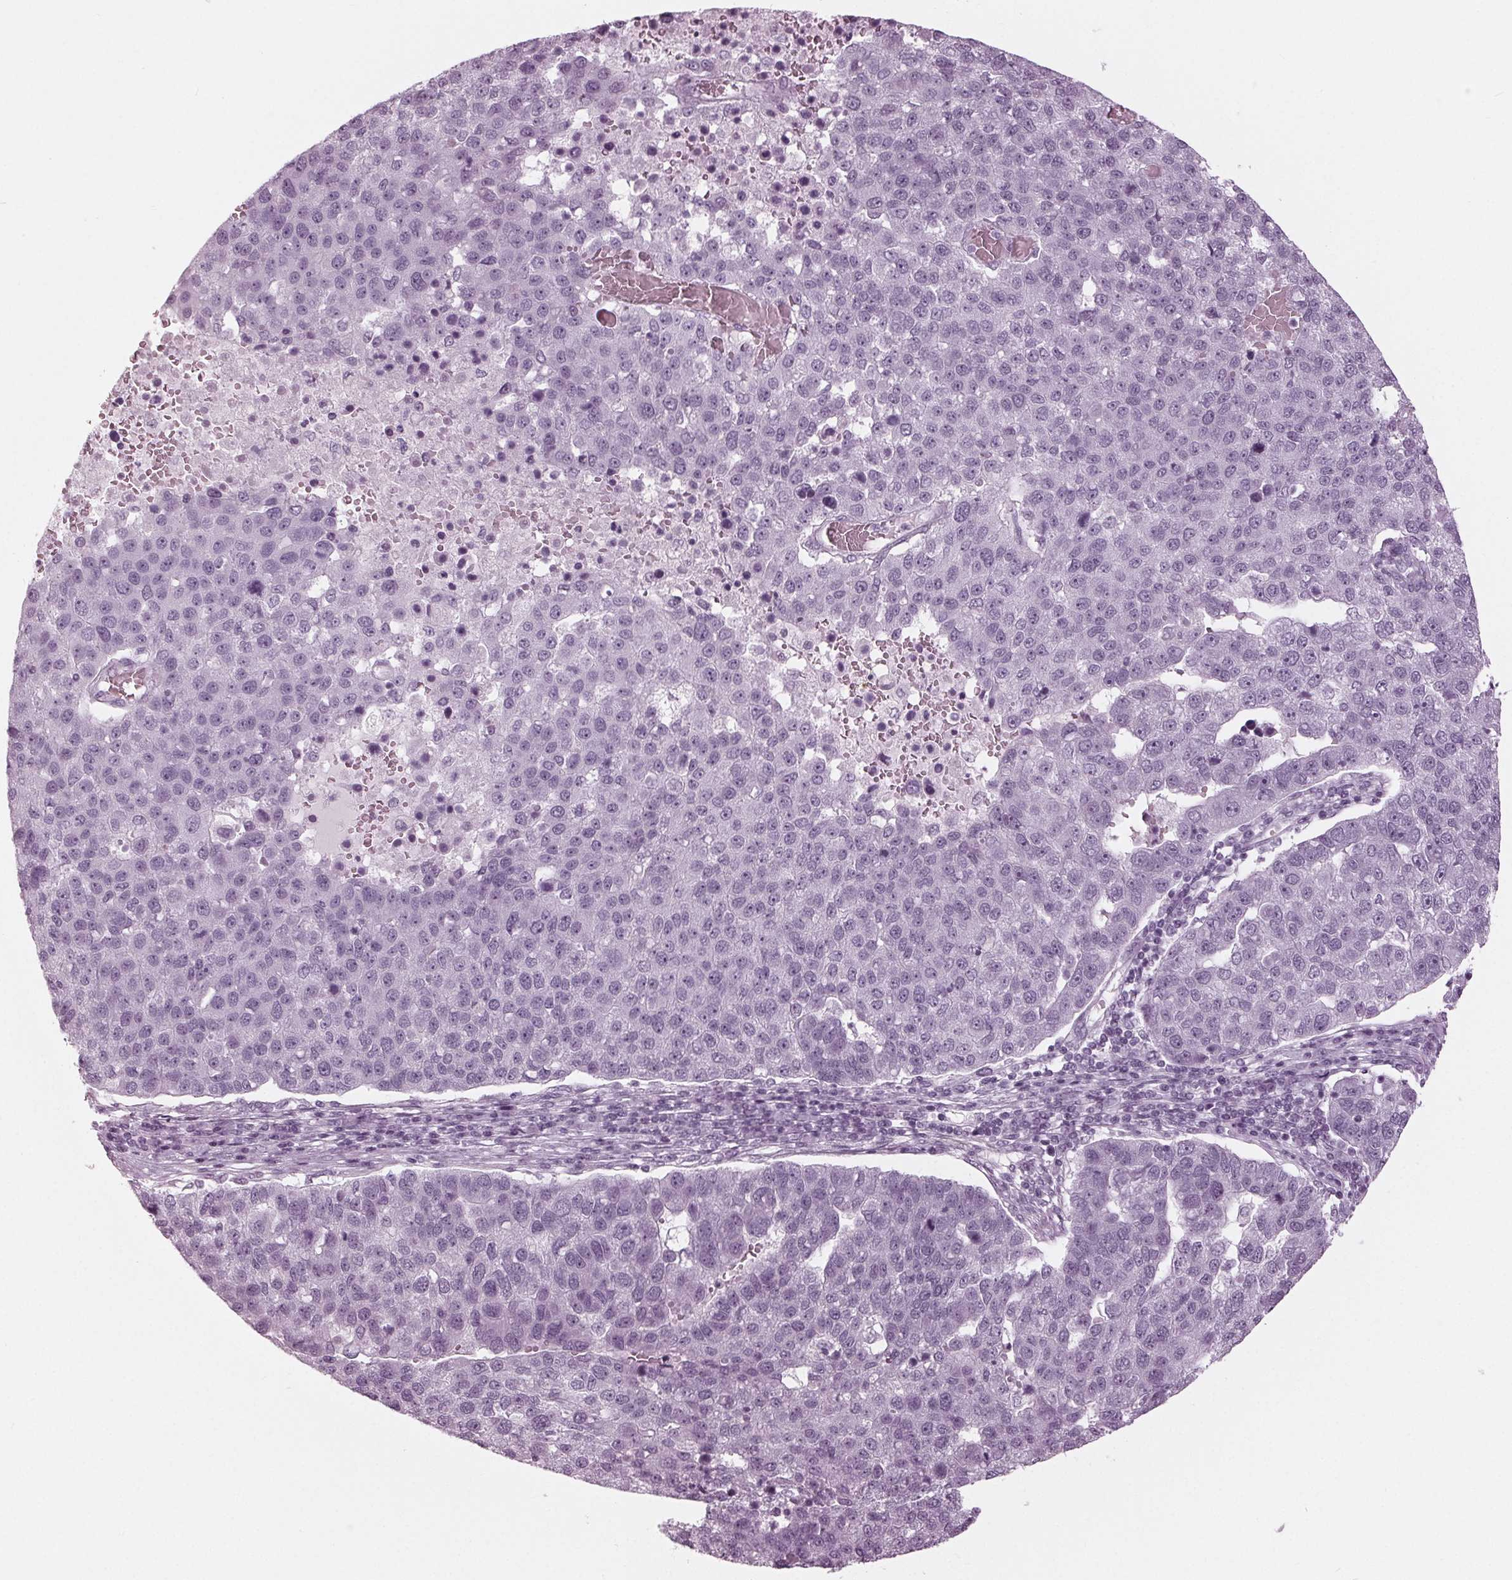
{"staining": {"intensity": "negative", "quantity": "none", "location": "none"}, "tissue": "pancreatic cancer", "cell_type": "Tumor cells", "image_type": "cancer", "snomed": [{"axis": "morphology", "description": "Adenocarcinoma, NOS"}, {"axis": "topography", "description": "Pancreas"}], "caption": "An IHC micrograph of pancreatic cancer (adenocarcinoma) is shown. There is no staining in tumor cells of pancreatic cancer (adenocarcinoma).", "gene": "KRT28", "patient": {"sex": "female", "age": 61}}